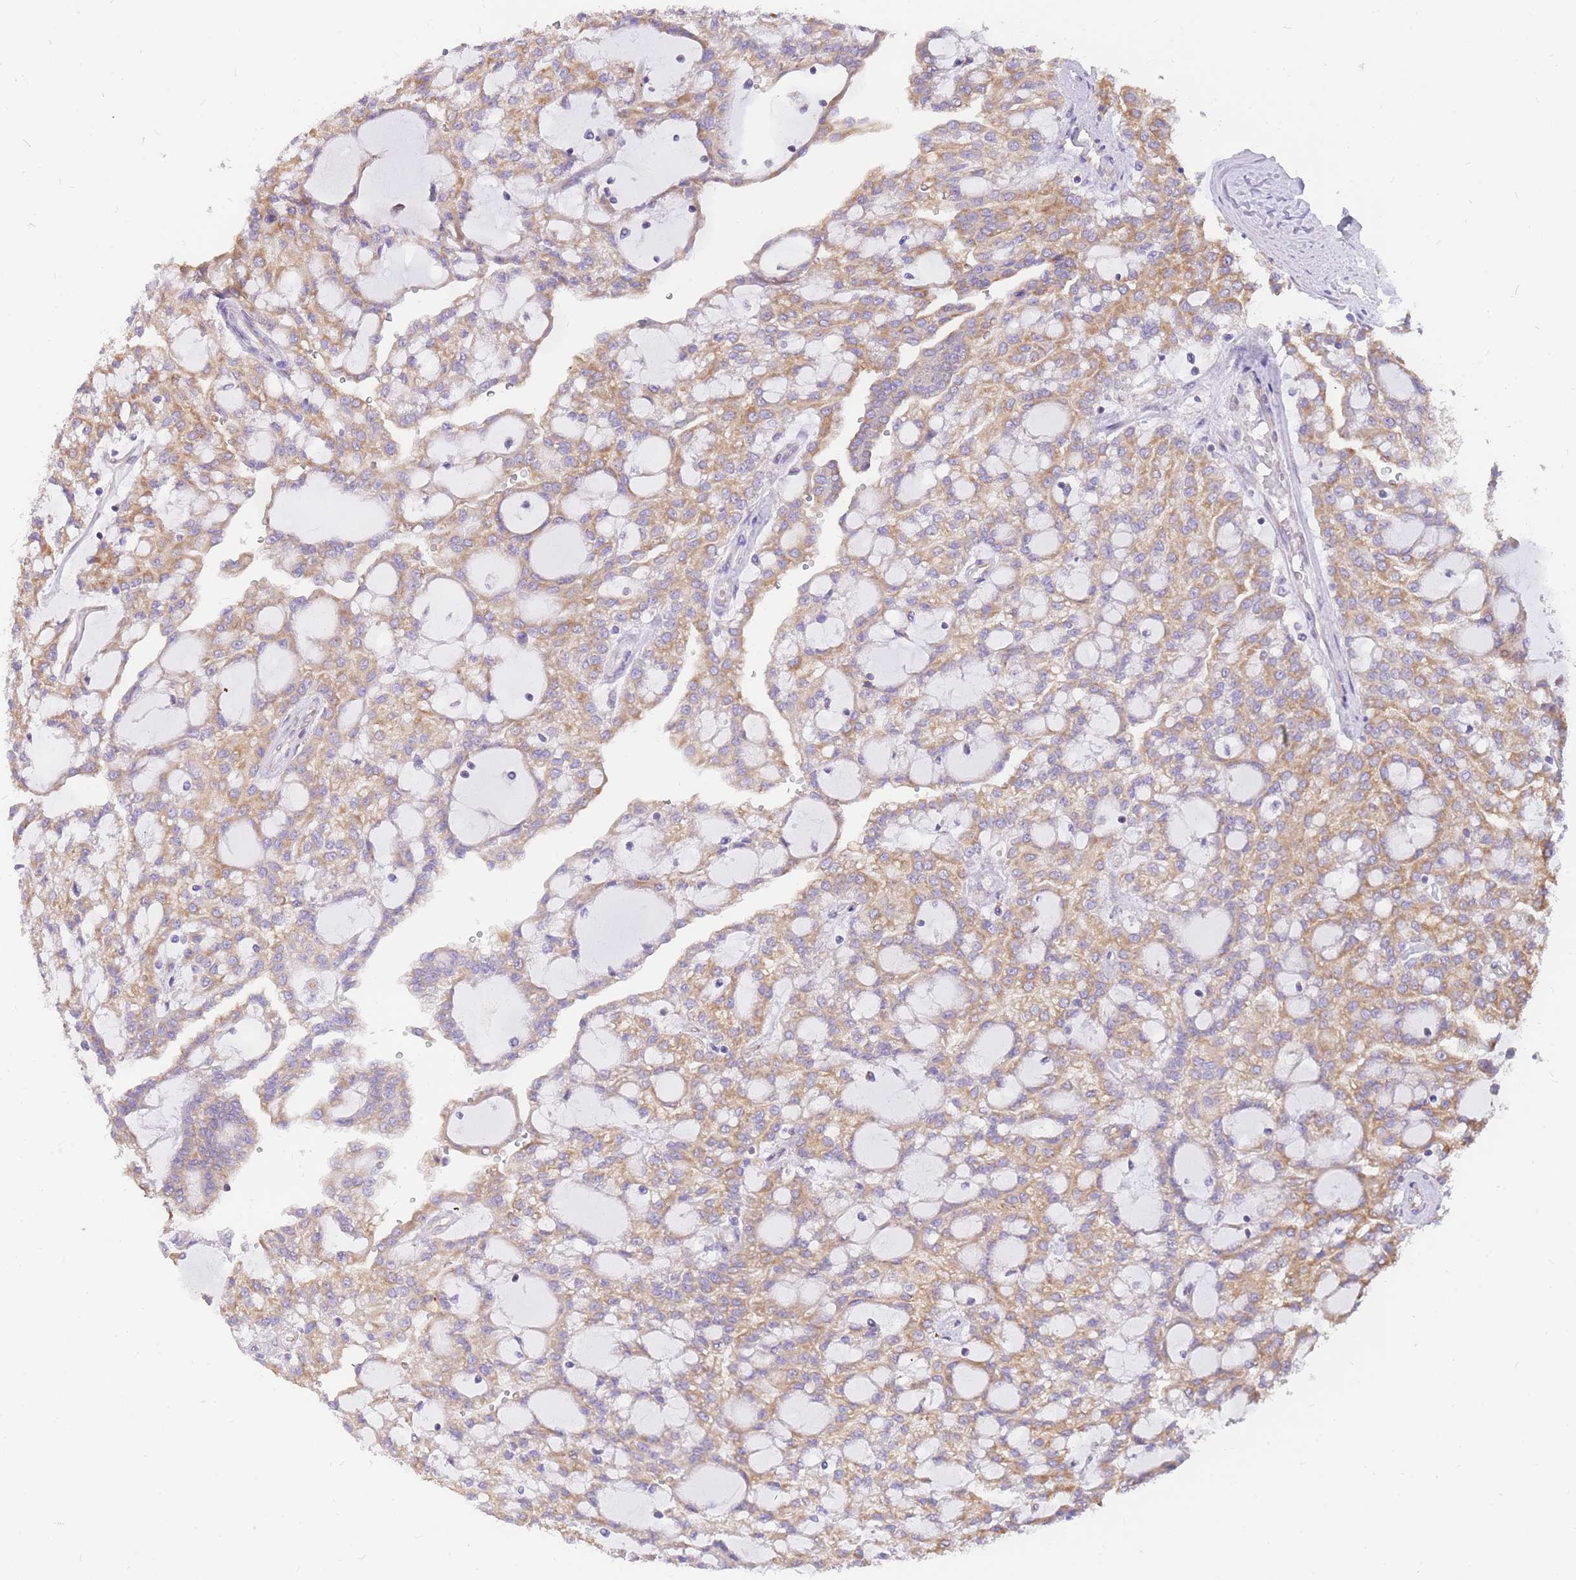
{"staining": {"intensity": "weak", "quantity": ">75%", "location": "cytoplasmic/membranous"}, "tissue": "renal cancer", "cell_type": "Tumor cells", "image_type": "cancer", "snomed": [{"axis": "morphology", "description": "Adenocarcinoma, NOS"}, {"axis": "topography", "description": "Kidney"}], "caption": "DAB immunohistochemical staining of renal cancer displays weak cytoplasmic/membranous protein positivity in about >75% of tumor cells.", "gene": "GBP7", "patient": {"sex": "male", "age": 63}}